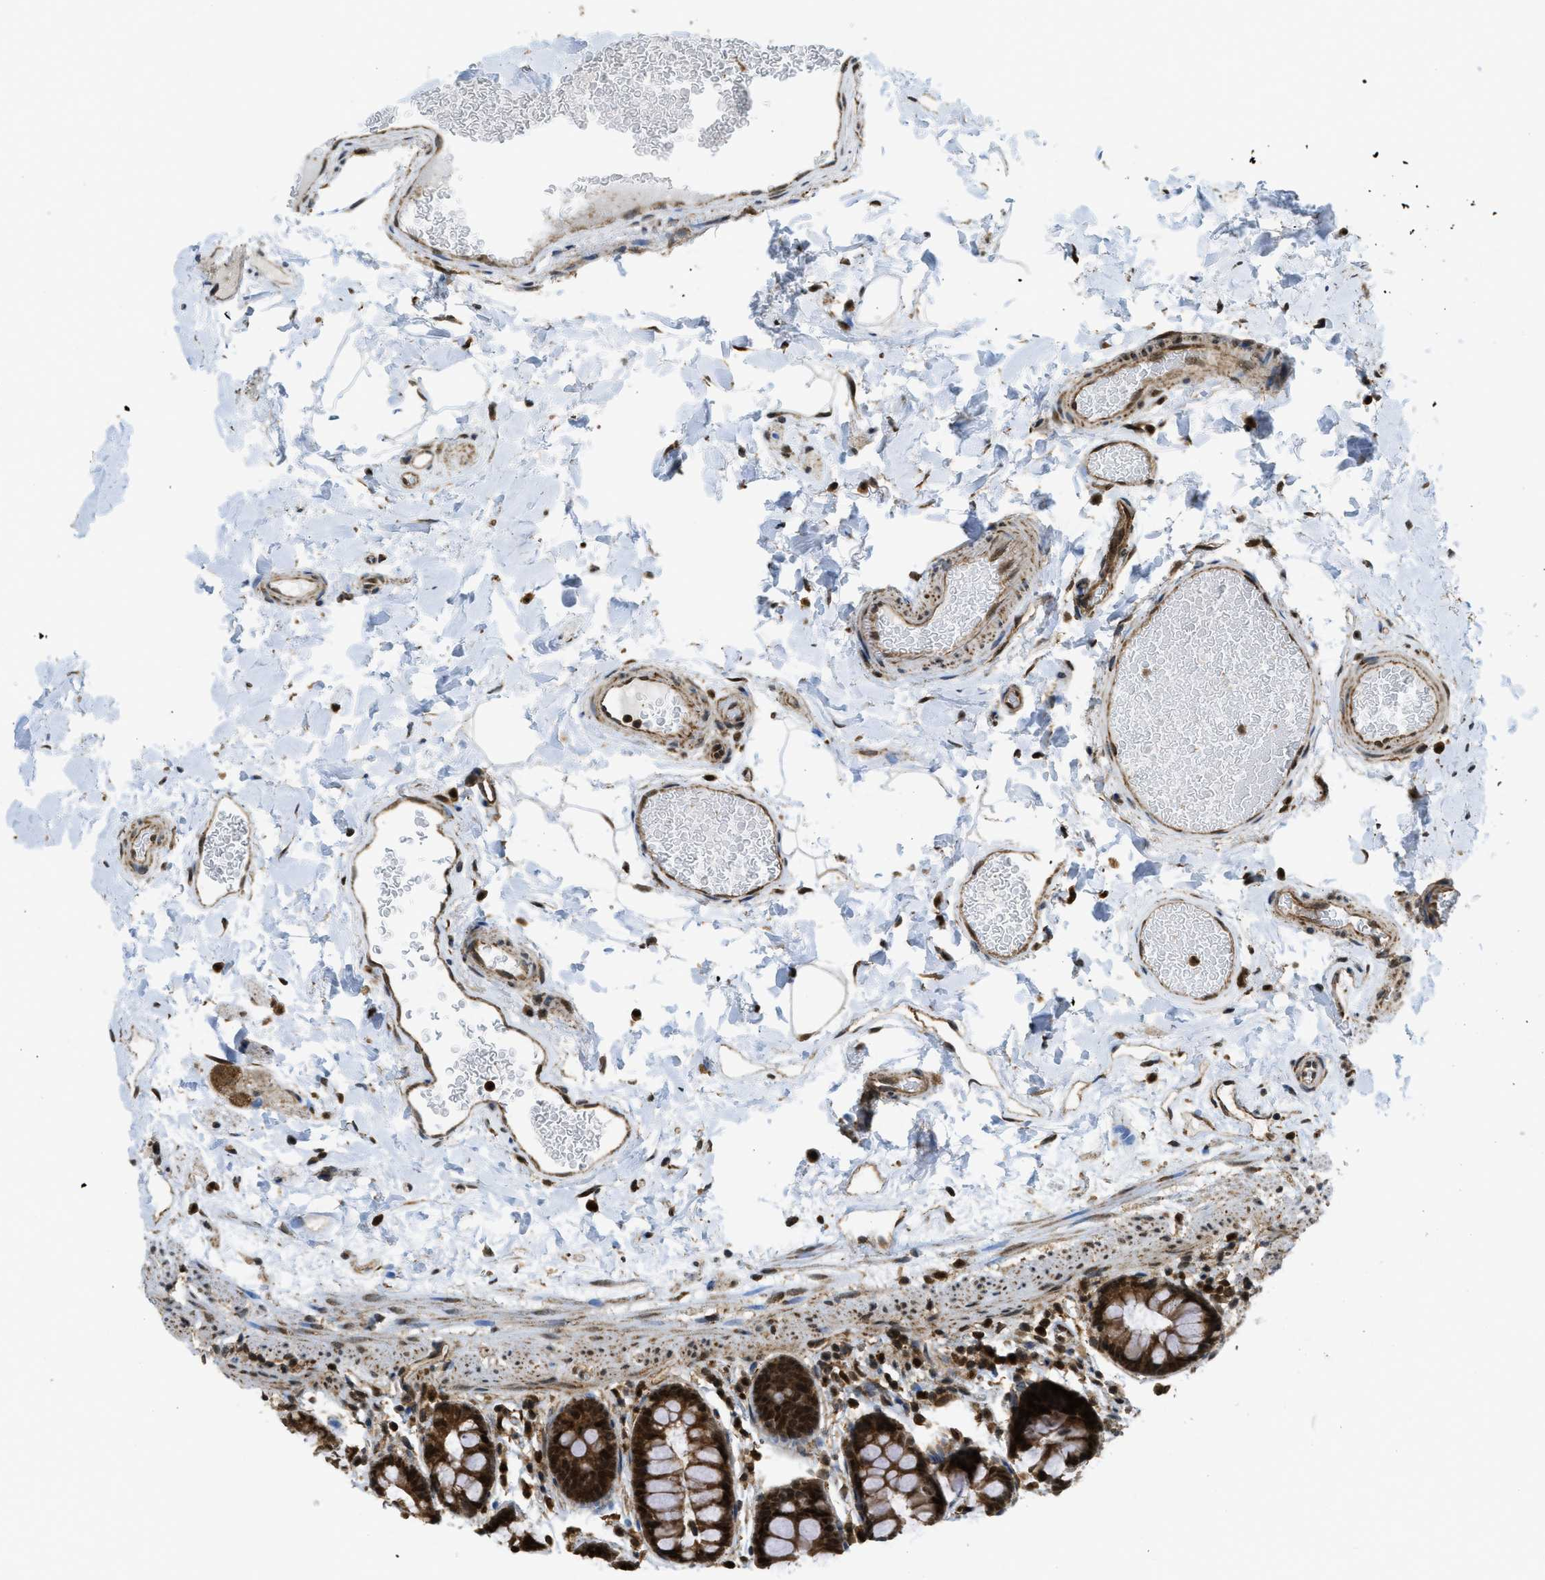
{"staining": {"intensity": "strong", "quantity": ">75%", "location": "nuclear"}, "tissue": "colon", "cell_type": "Endothelial cells", "image_type": "normal", "snomed": [{"axis": "morphology", "description": "Normal tissue, NOS"}, {"axis": "topography", "description": "Colon"}], "caption": "Endothelial cells exhibit strong nuclear expression in approximately >75% of cells in benign colon. Using DAB (3,3'-diaminobenzidine) (brown) and hematoxylin (blue) stains, captured at high magnification using brightfield microscopy.", "gene": "TNPO1", "patient": {"sex": "female", "age": 80}}